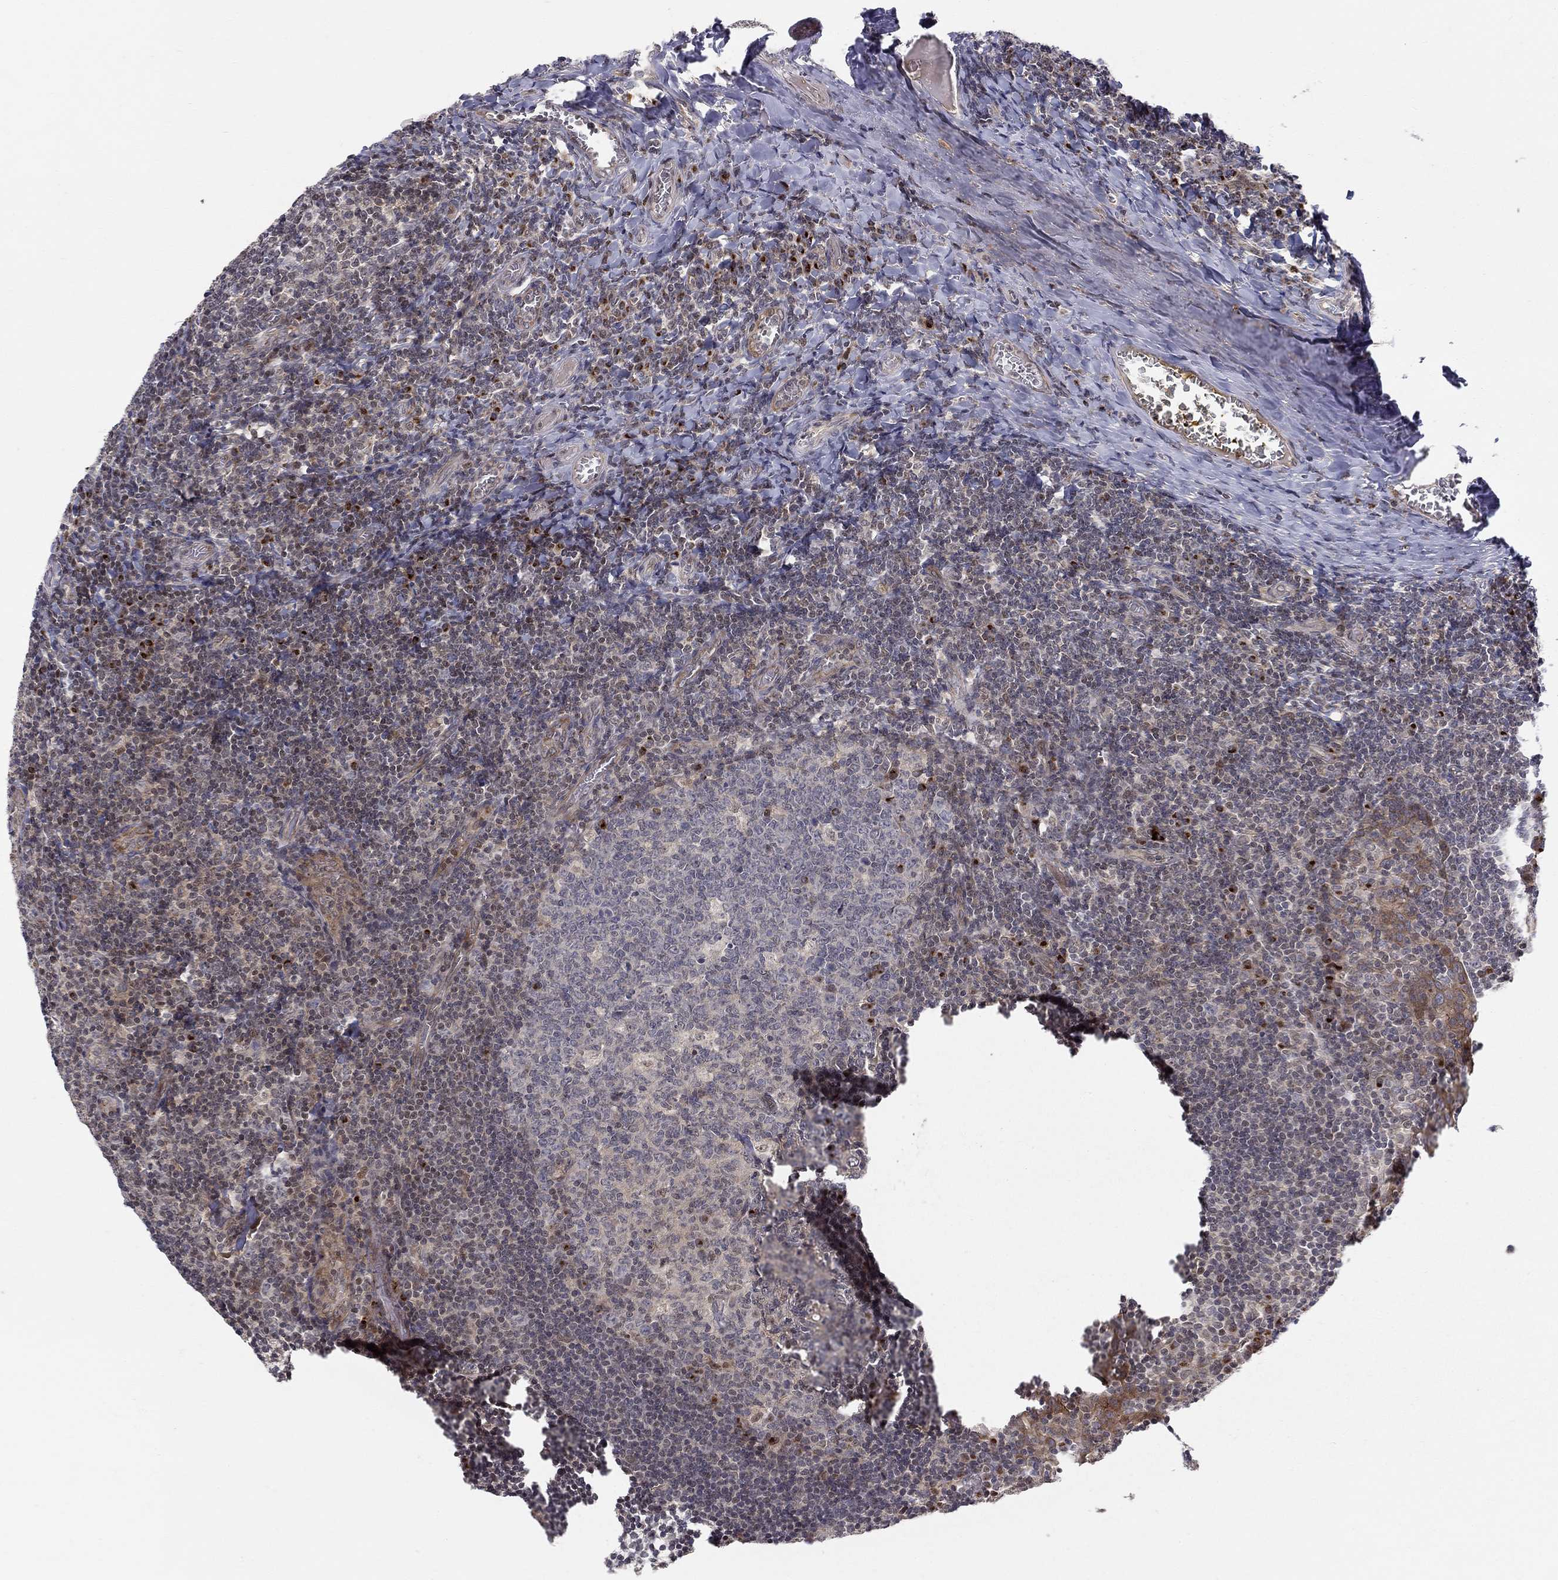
{"staining": {"intensity": "strong", "quantity": "<25%", "location": "cytoplasmic/membranous"}, "tissue": "tonsil", "cell_type": "Germinal center cells", "image_type": "normal", "snomed": [{"axis": "morphology", "description": "Normal tissue, NOS"}, {"axis": "topography", "description": "Tonsil"}], "caption": "Immunohistochemistry (IHC) of unremarkable tonsil exhibits medium levels of strong cytoplasmic/membranous expression in about <25% of germinal center cells. Using DAB (brown) and hematoxylin (blue) stains, captured at high magnification using brightfield microscopy.", "gene": "WDR19", "patient": {"sex": "female", "age": 13}}